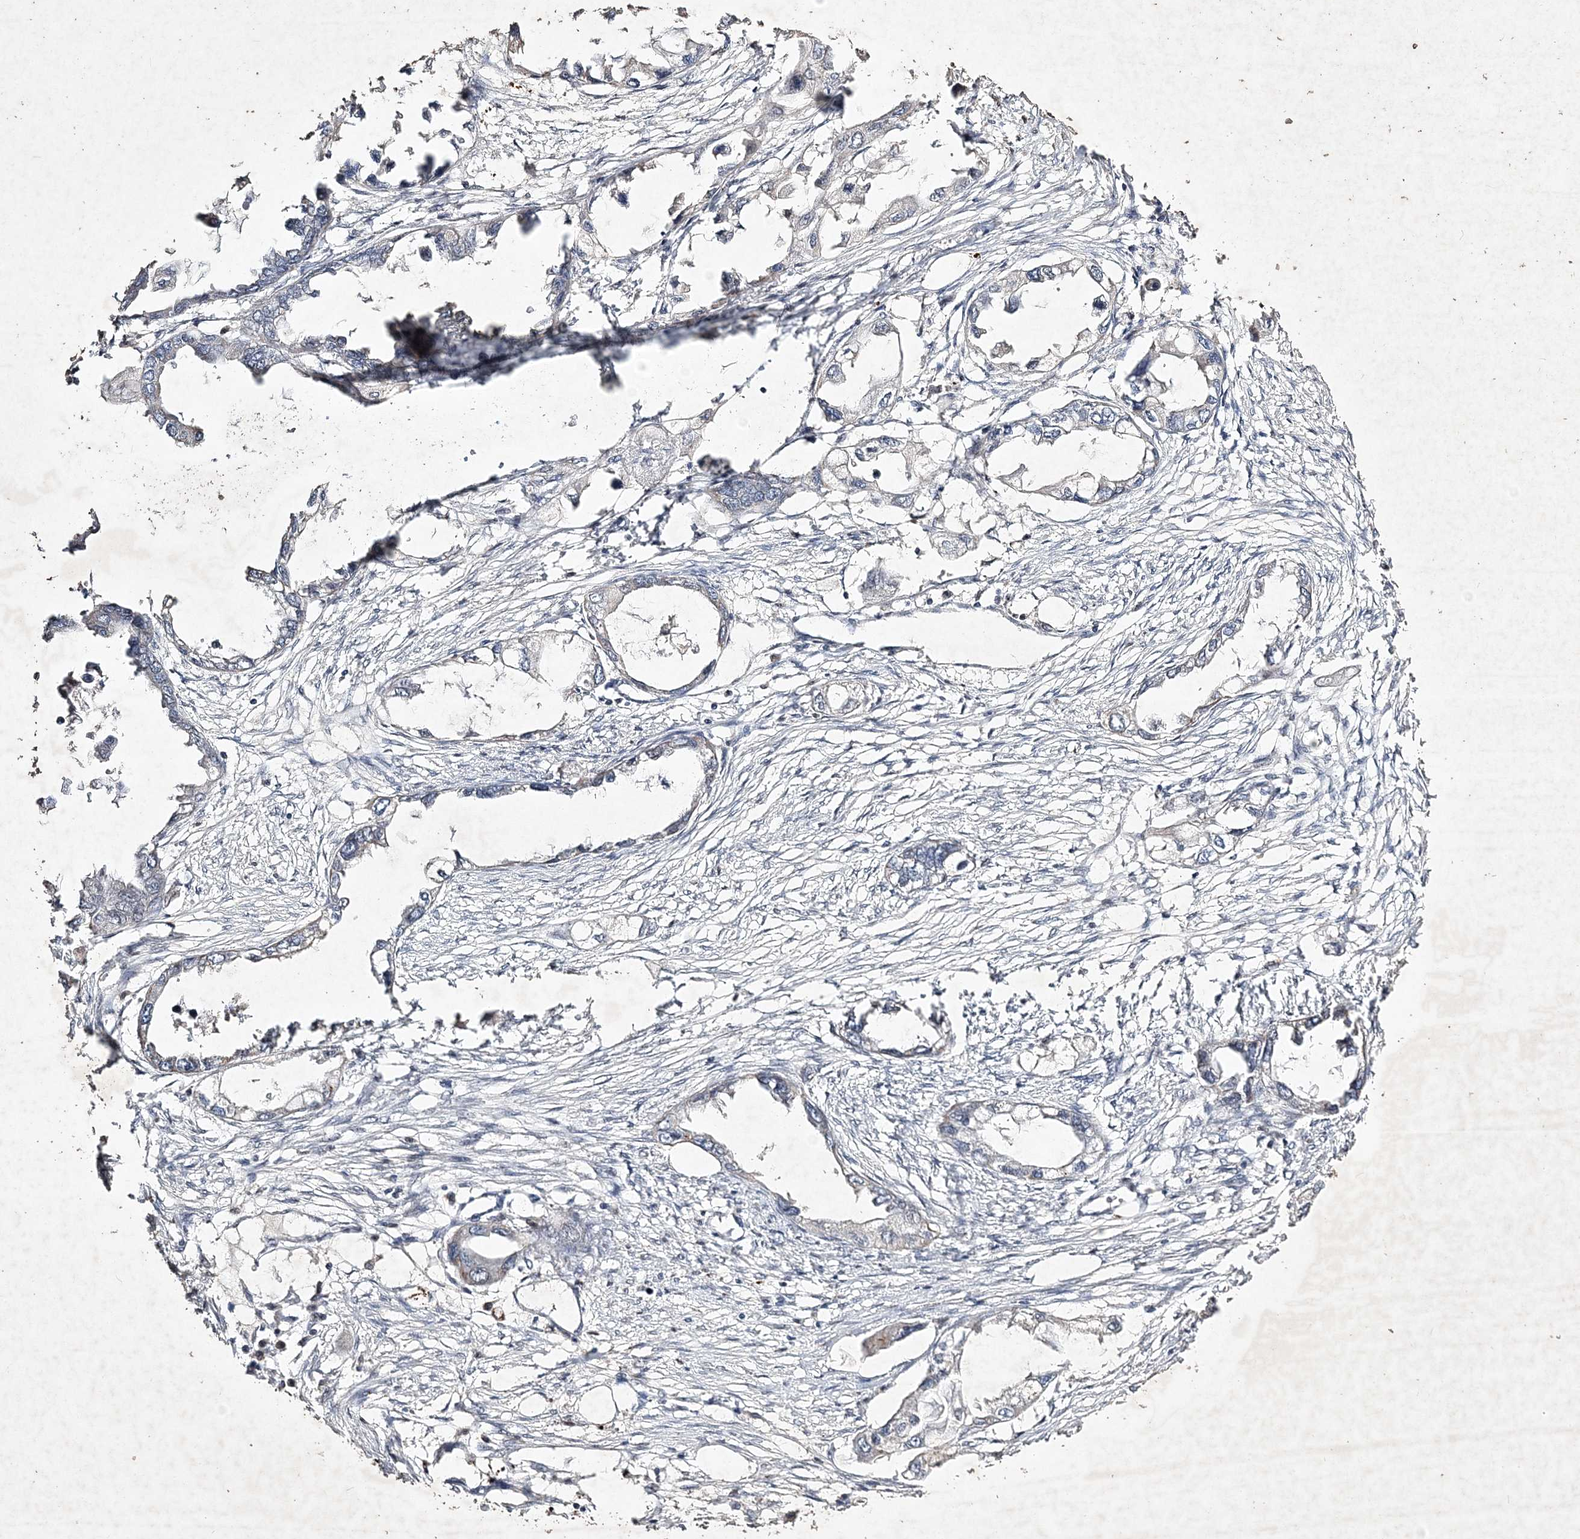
{"staining": {"intensity": "negative", "quantity": "none", "location": "none"}, "tissue": "endometrial cancer", "cell_type": "Tumor cells", "image_type": "cancer", "snomed": [{"axis": "morphology", "description": "Adenocarcinoma, NOS"}, {"axis": "morphology", "description": "Adenocarcinoma, metastatic, NOS"}, {"axis": "topography", "description": "Adipose tissue"}, {"axis": "topography", "description": "Endometrium"}], "caption": "IHC of endometrial cancer reveals no positivity in tumor cells. (DAB IHC with hematoxylin counter stain).", "gene": "C3orf38", "patient": {"sex": "female", "age": 67}}